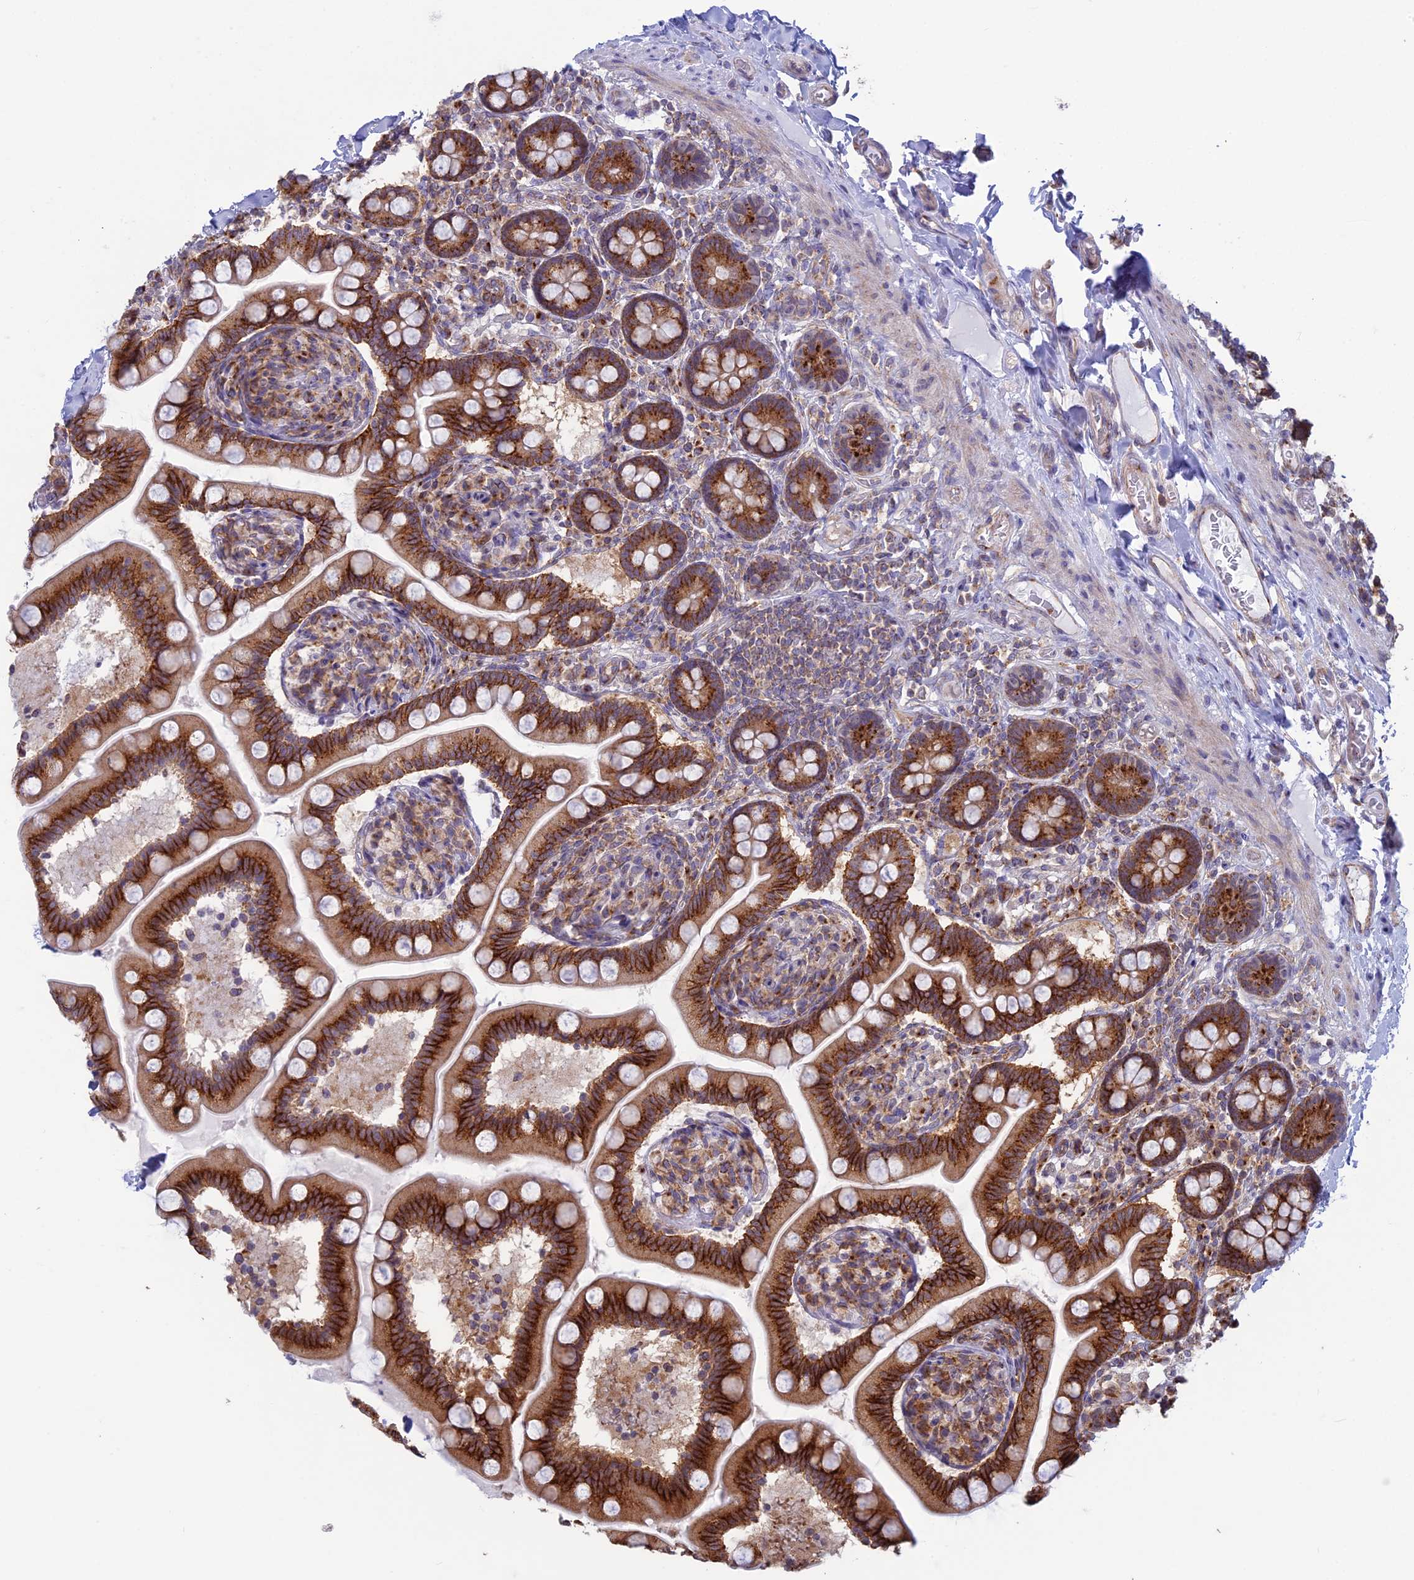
{"staining": {"intensity": "strong", "quantity": ">75%", "location": "cytoplasmic/membranous"}, "tissue": "small intestine", "cell_type": "Glandular cells", "image_type": "normal", "snomed": [{"axis": "morphology", "description": "Normal tissue, NOS"}, {"axis": "topography", "description": "Small intestine"}], "caption": "Protein analysis of normal small intestine displays strong cytoplasmic/membranous staining in approximately >75% of glandular cells.", "gene": "CLINT1", "patient": {"sex": "female", "age": 64}}